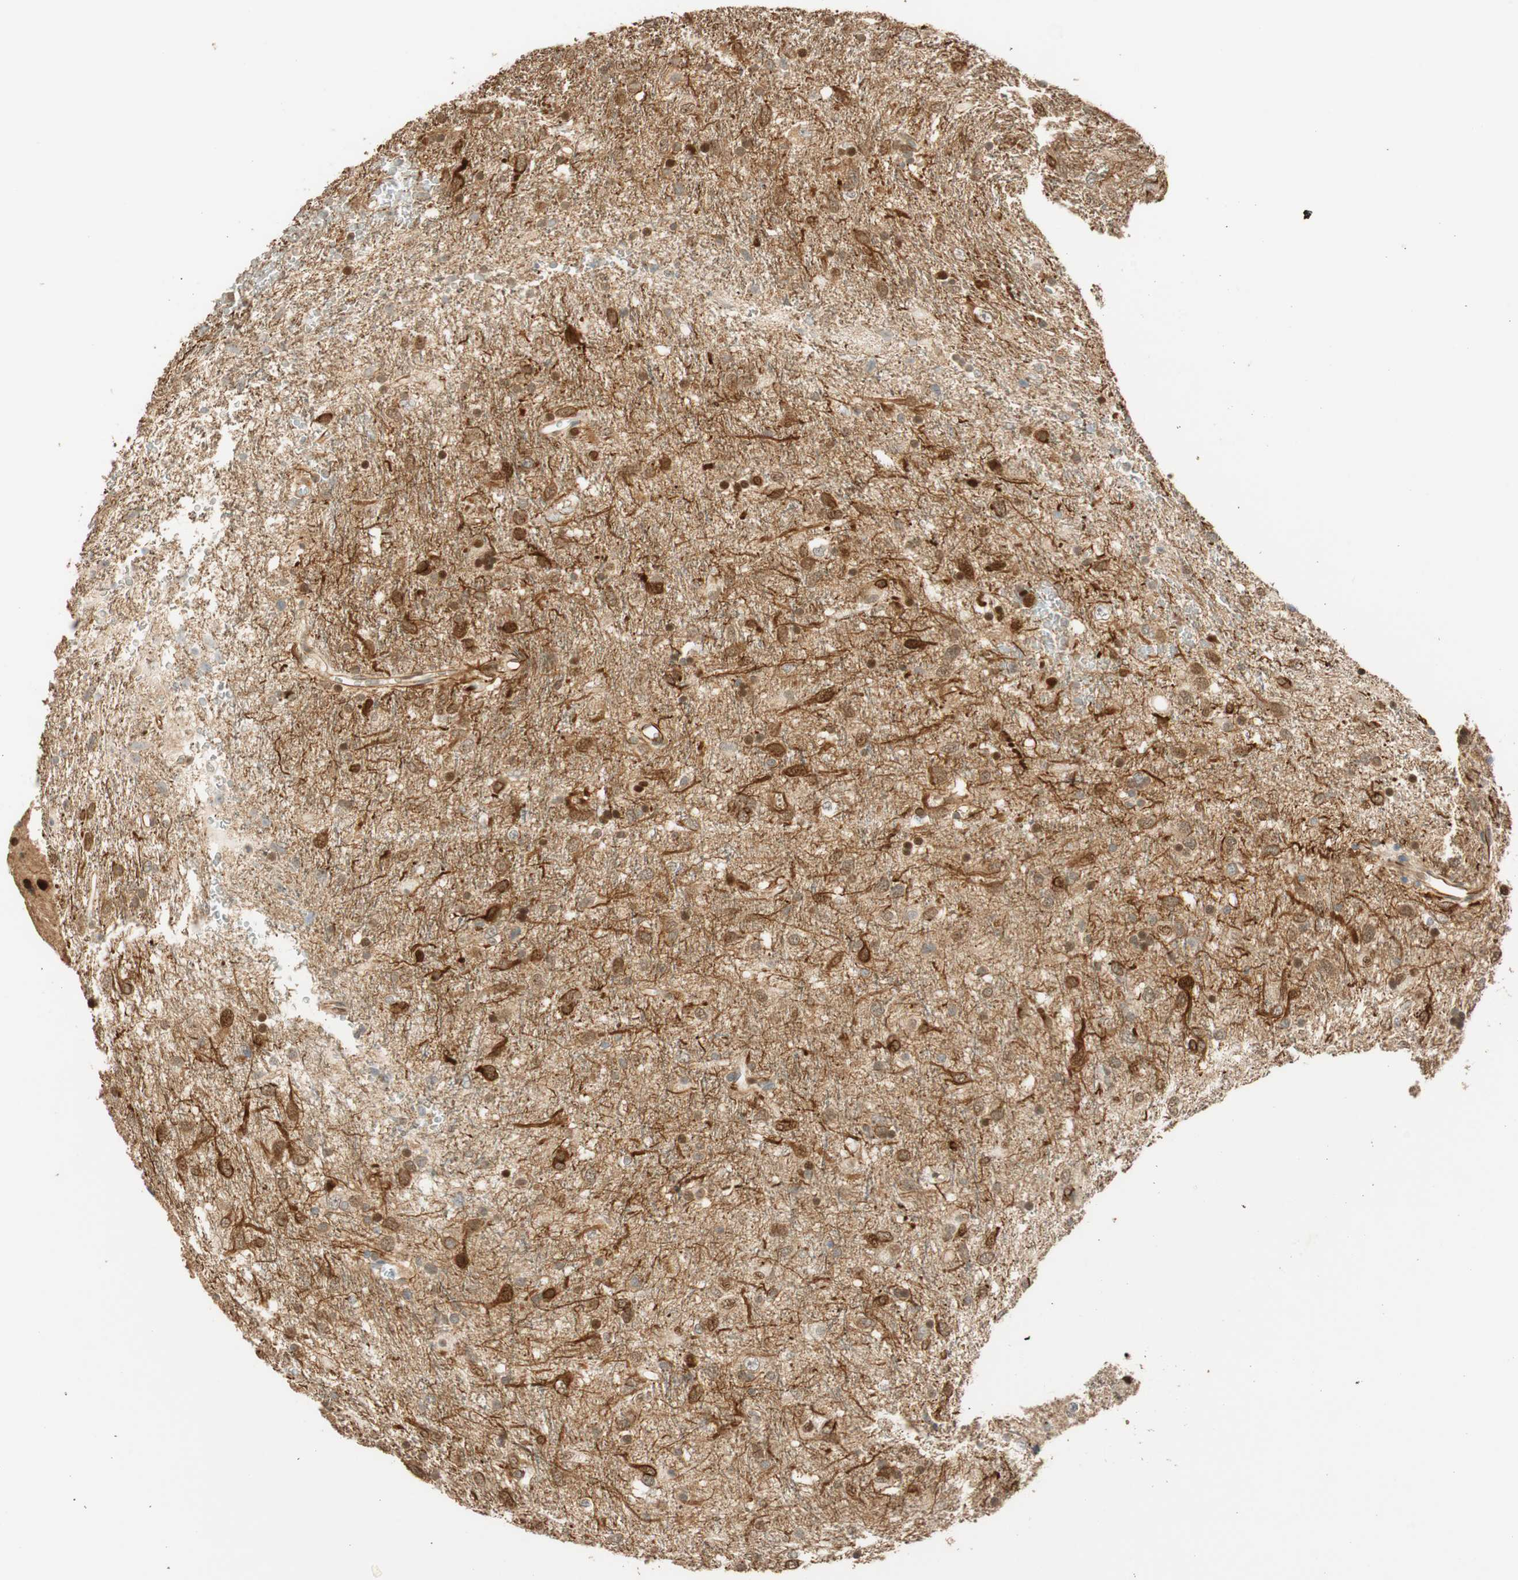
{"staining": {"intensity": "moderate", "quantity": "25%-75%", "location": "cytoplasmic/membranous"}, "tissue": "glioma", "cell_type": "Tumor cells", "image_type": "cancer", "snomed": [{"axis": "morphology", "description": "Glioma, malignant, Low grade"}, {"axis": "topography", "description": "Brain"}], "caption": "Protein expression analysis of human glioma reveals moderate cytoplasmic/membranous positivity in approximately 25%-75% of tumor cells.", "gene": "NES", "patient": {"sex": "male", "age": 77}}